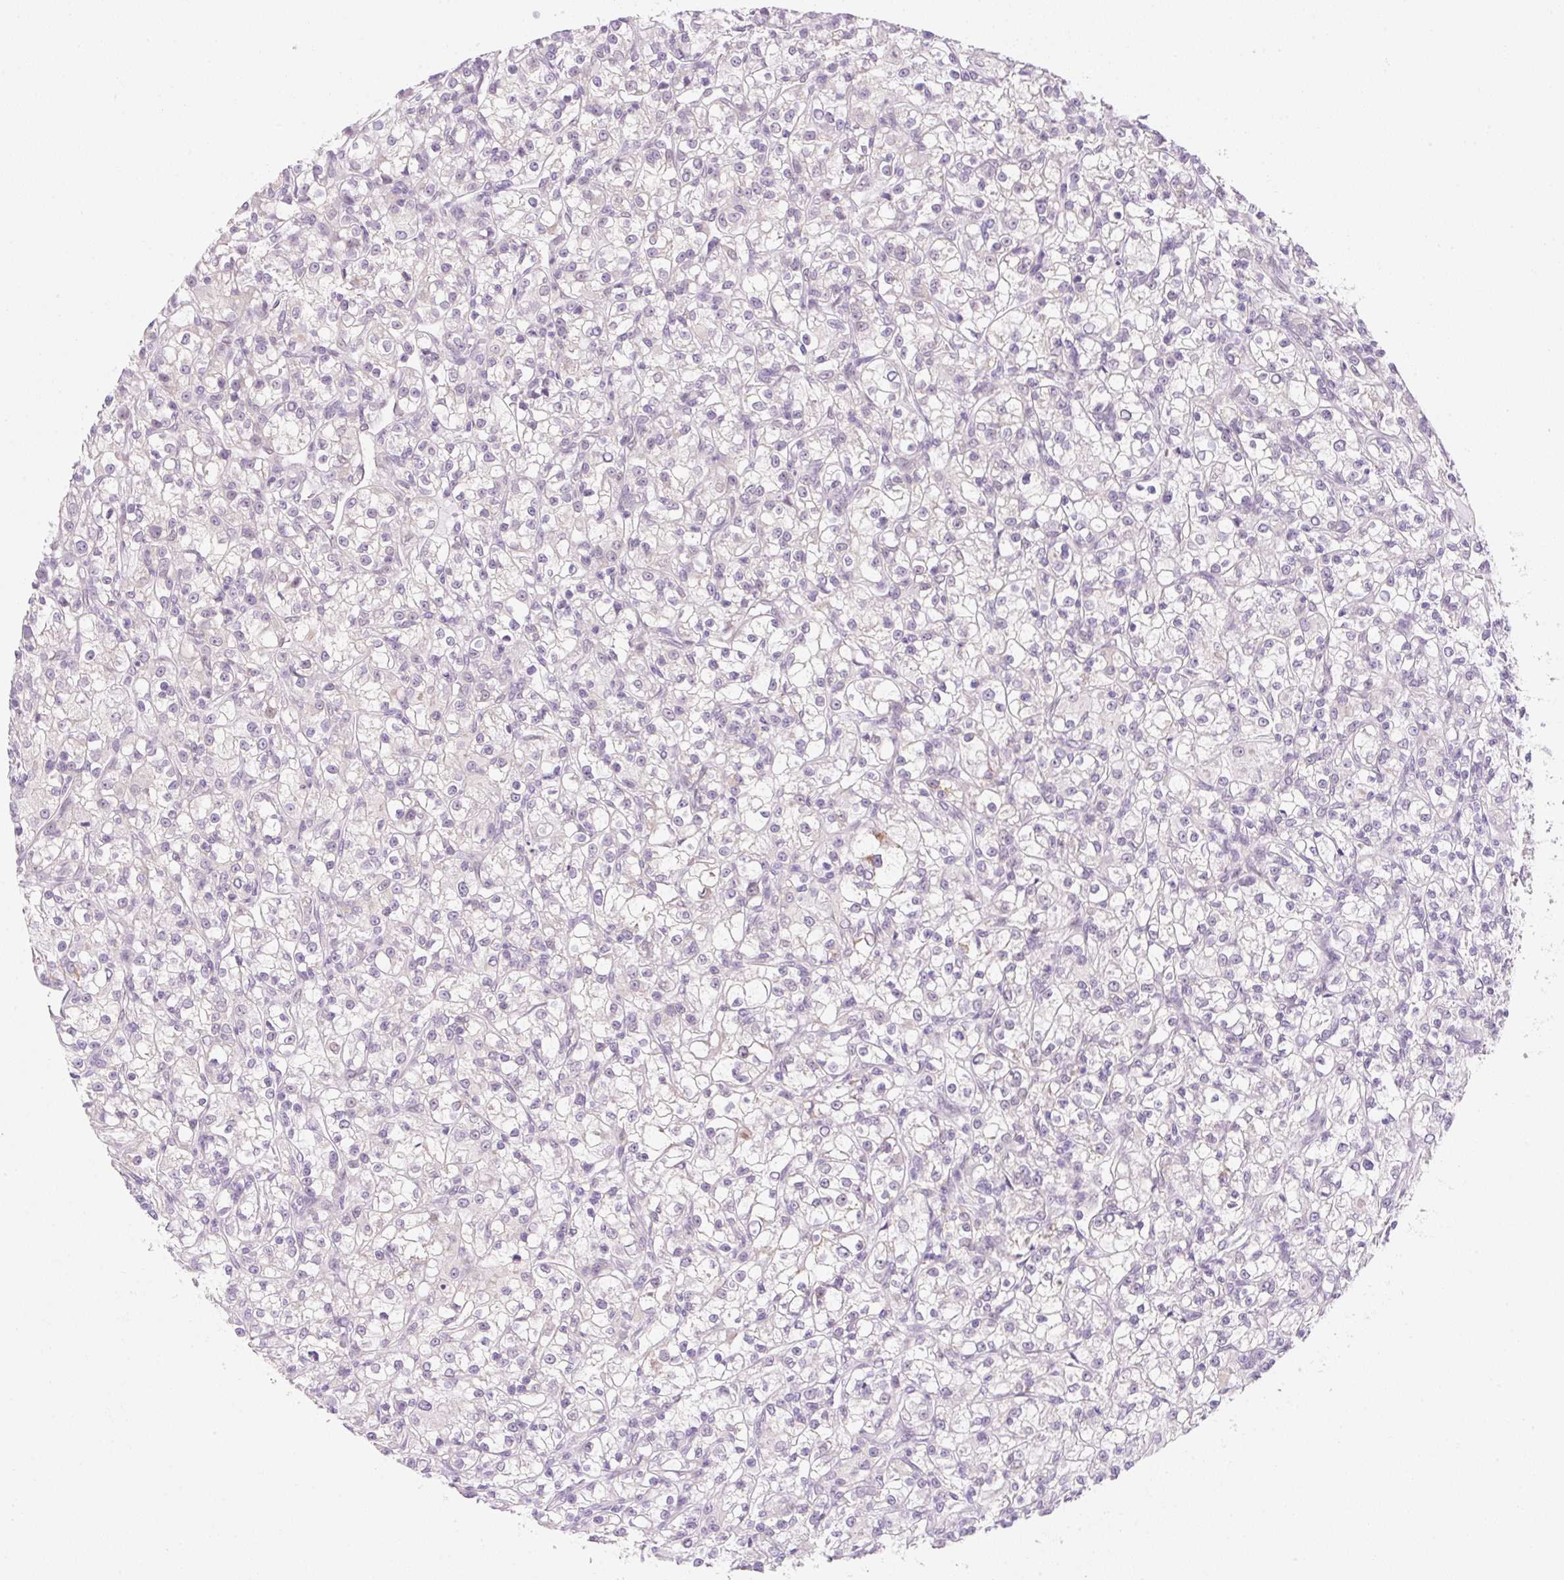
{"staining": {"intensity": "negative", "quantity": "none", "location": "none"}, "tissue": "renal cancer", "cell_type": "Tumor cells", "image_type": "cancer", "snomed": [{"axis": "morphology", "description": "Adenocarcinoma, NOS"}, {"axis": "topography", "description": "Kidney"}], "caption": "The micrograph shows no staining of tumor cells in renal adenocarcinoma.", "gene": "SYNE3", "patient": {"sex": "female", "age": 59}}